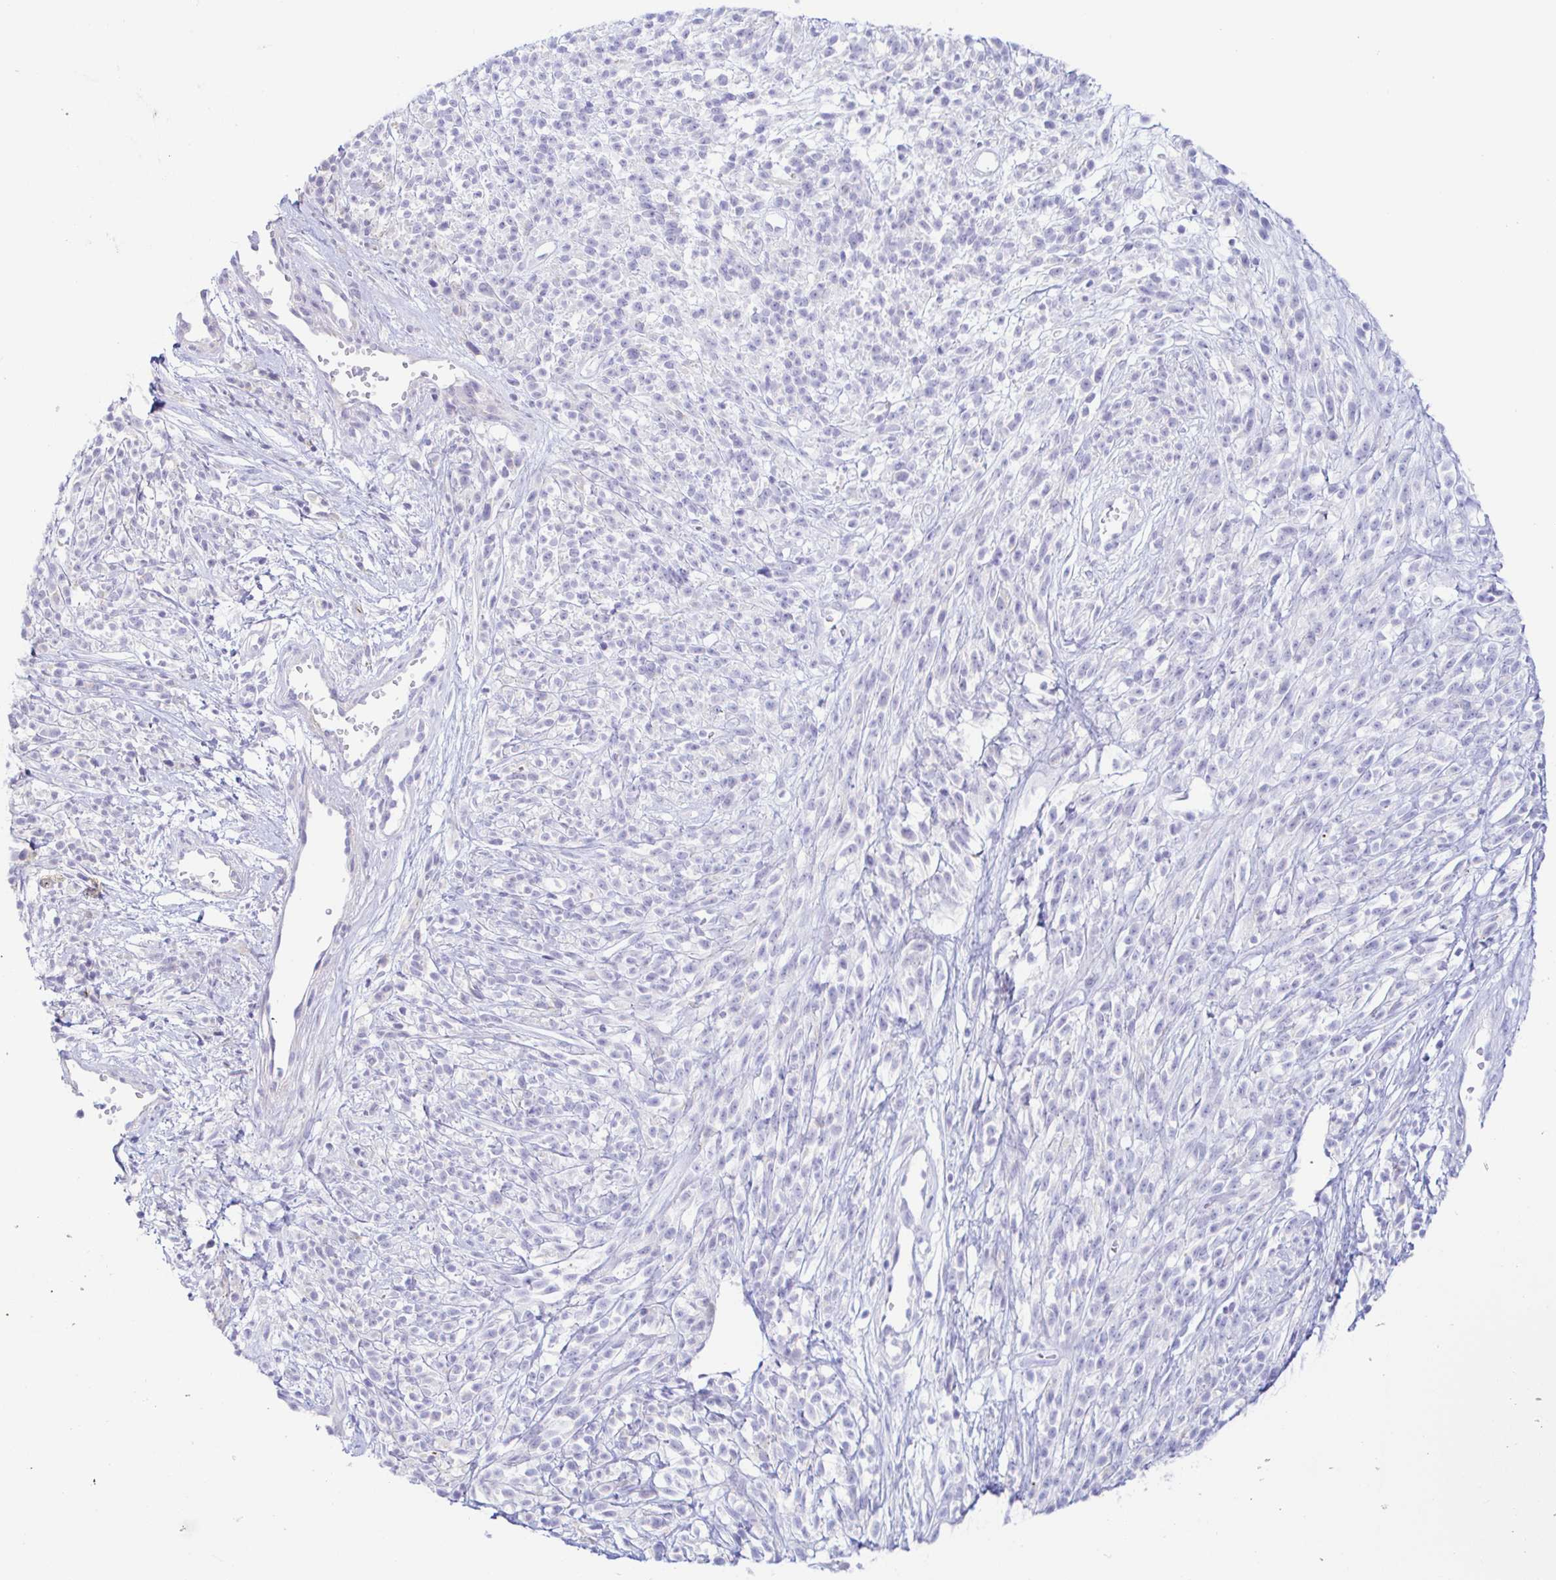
{"staining": {"intensity": "negative", "quantity": "none", "location": "none"}, "tissue": "melanoma", "cell_type": "Tumor cells", "image_type": "cancer", "snomed": [{"axis": "morphology", "description": "Malignant melanoma, NOS"}, {"axis": "topography", "description": "Skin"}, {"axis": "topography", "description": "Skin of trunk"}], "caption": "An image of melanoma stained for a protein demonstrates no brown staining in tumor cells.", "gene": "PINLYP", "patient": {"sex": "male", "age": 74}}